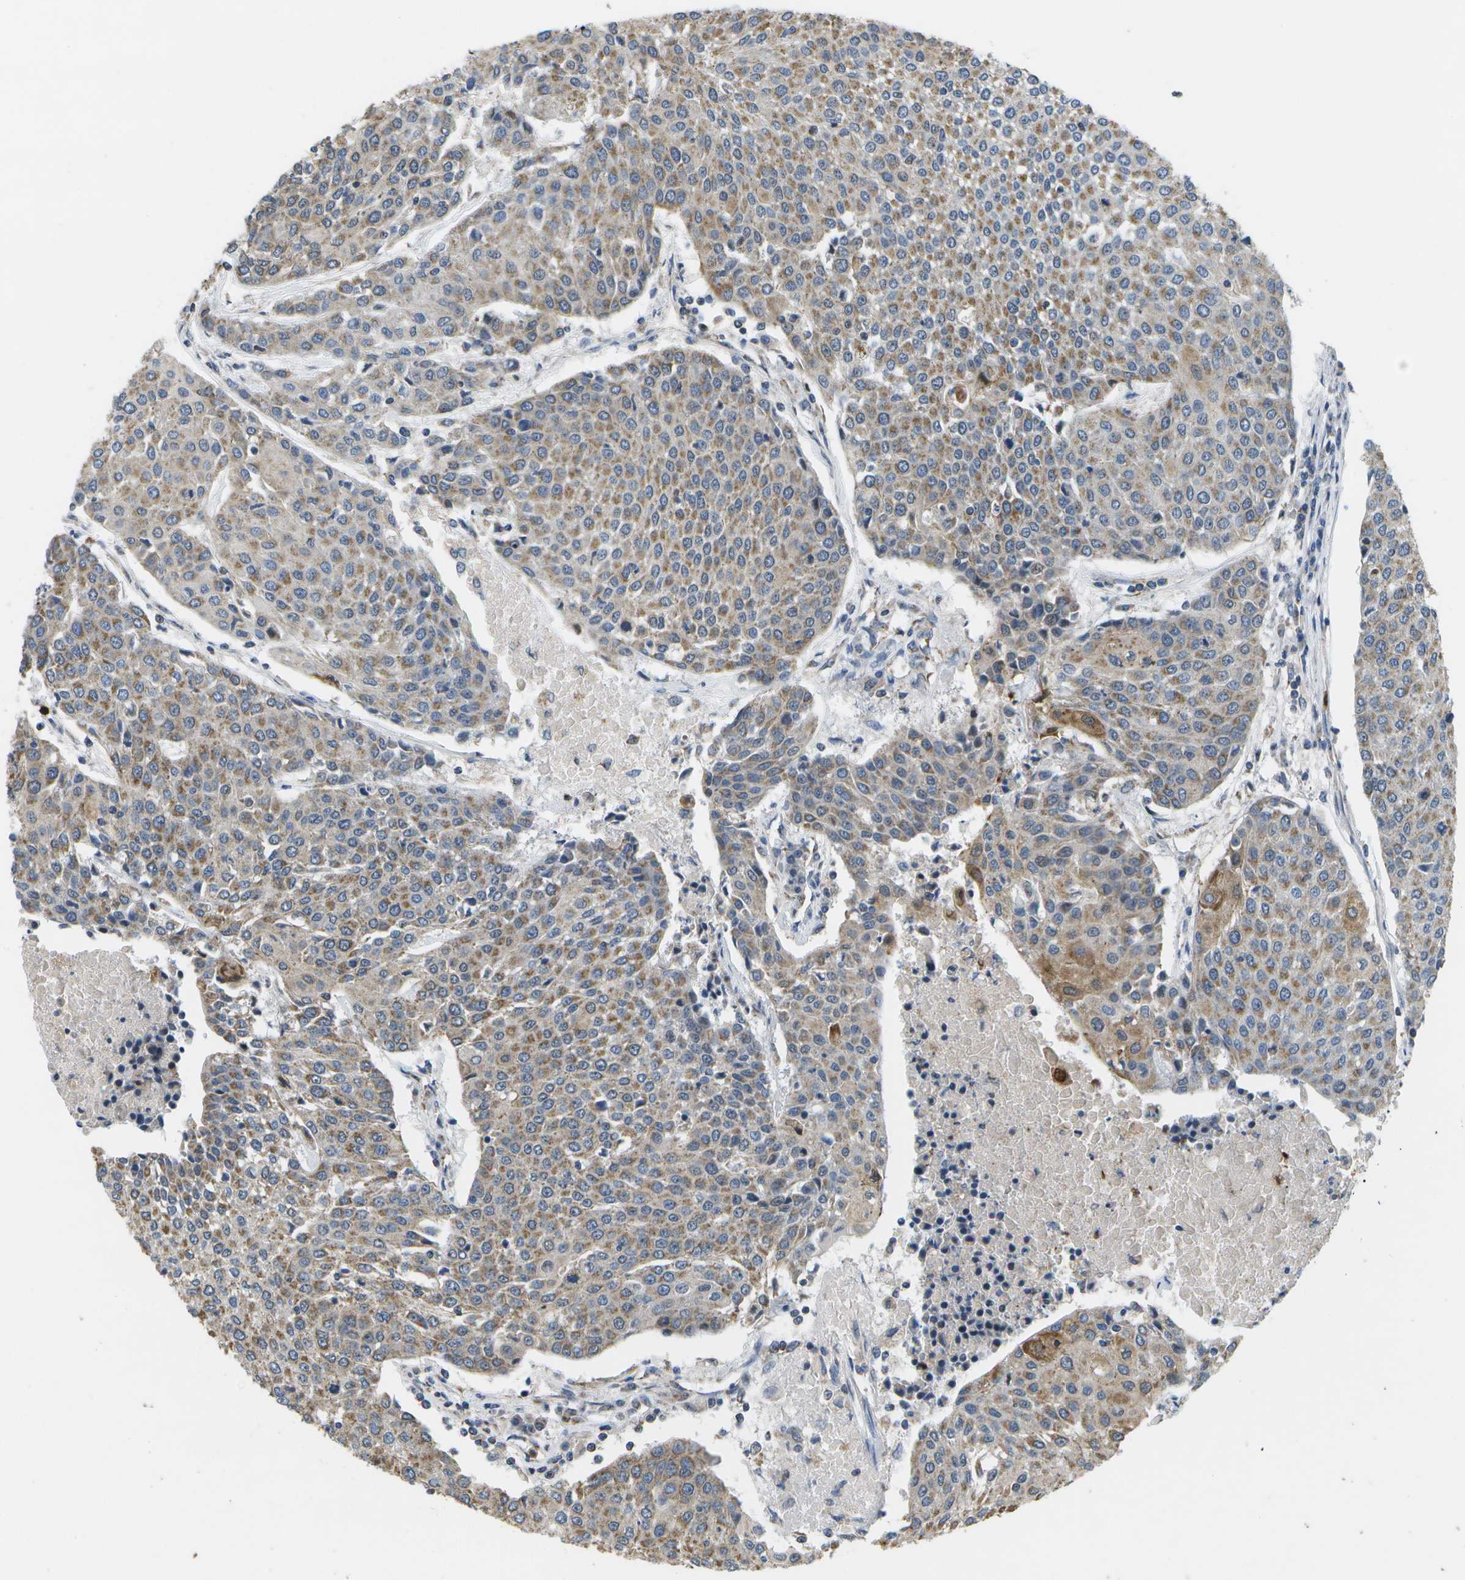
{"staining": {"intensity": "moderate", "quantity": ">75%", "location": "cytoplasmic/membranous"}, "tissue": "urothelial cancer", "cell_type": "Tumor cells", "image_type": "cancer", "snomed": [{"axis": "morphology", "description": "Urothelial carcinoma, High grade"}, {"axis": "topography", "description": "Urinary bladder"}], "caption": "Immunohistochemistry (DAB) staining of urothelial cancer displays moderate cytoplasmic/membranous protein staining in approximately >75% of tumor cells. (DAB (3,3'-diaminobenzidine) IHC with brightfield microscopy, high magnification).", "gene": "GALNT15", "patient": {"sex": "female", "age": 85}}